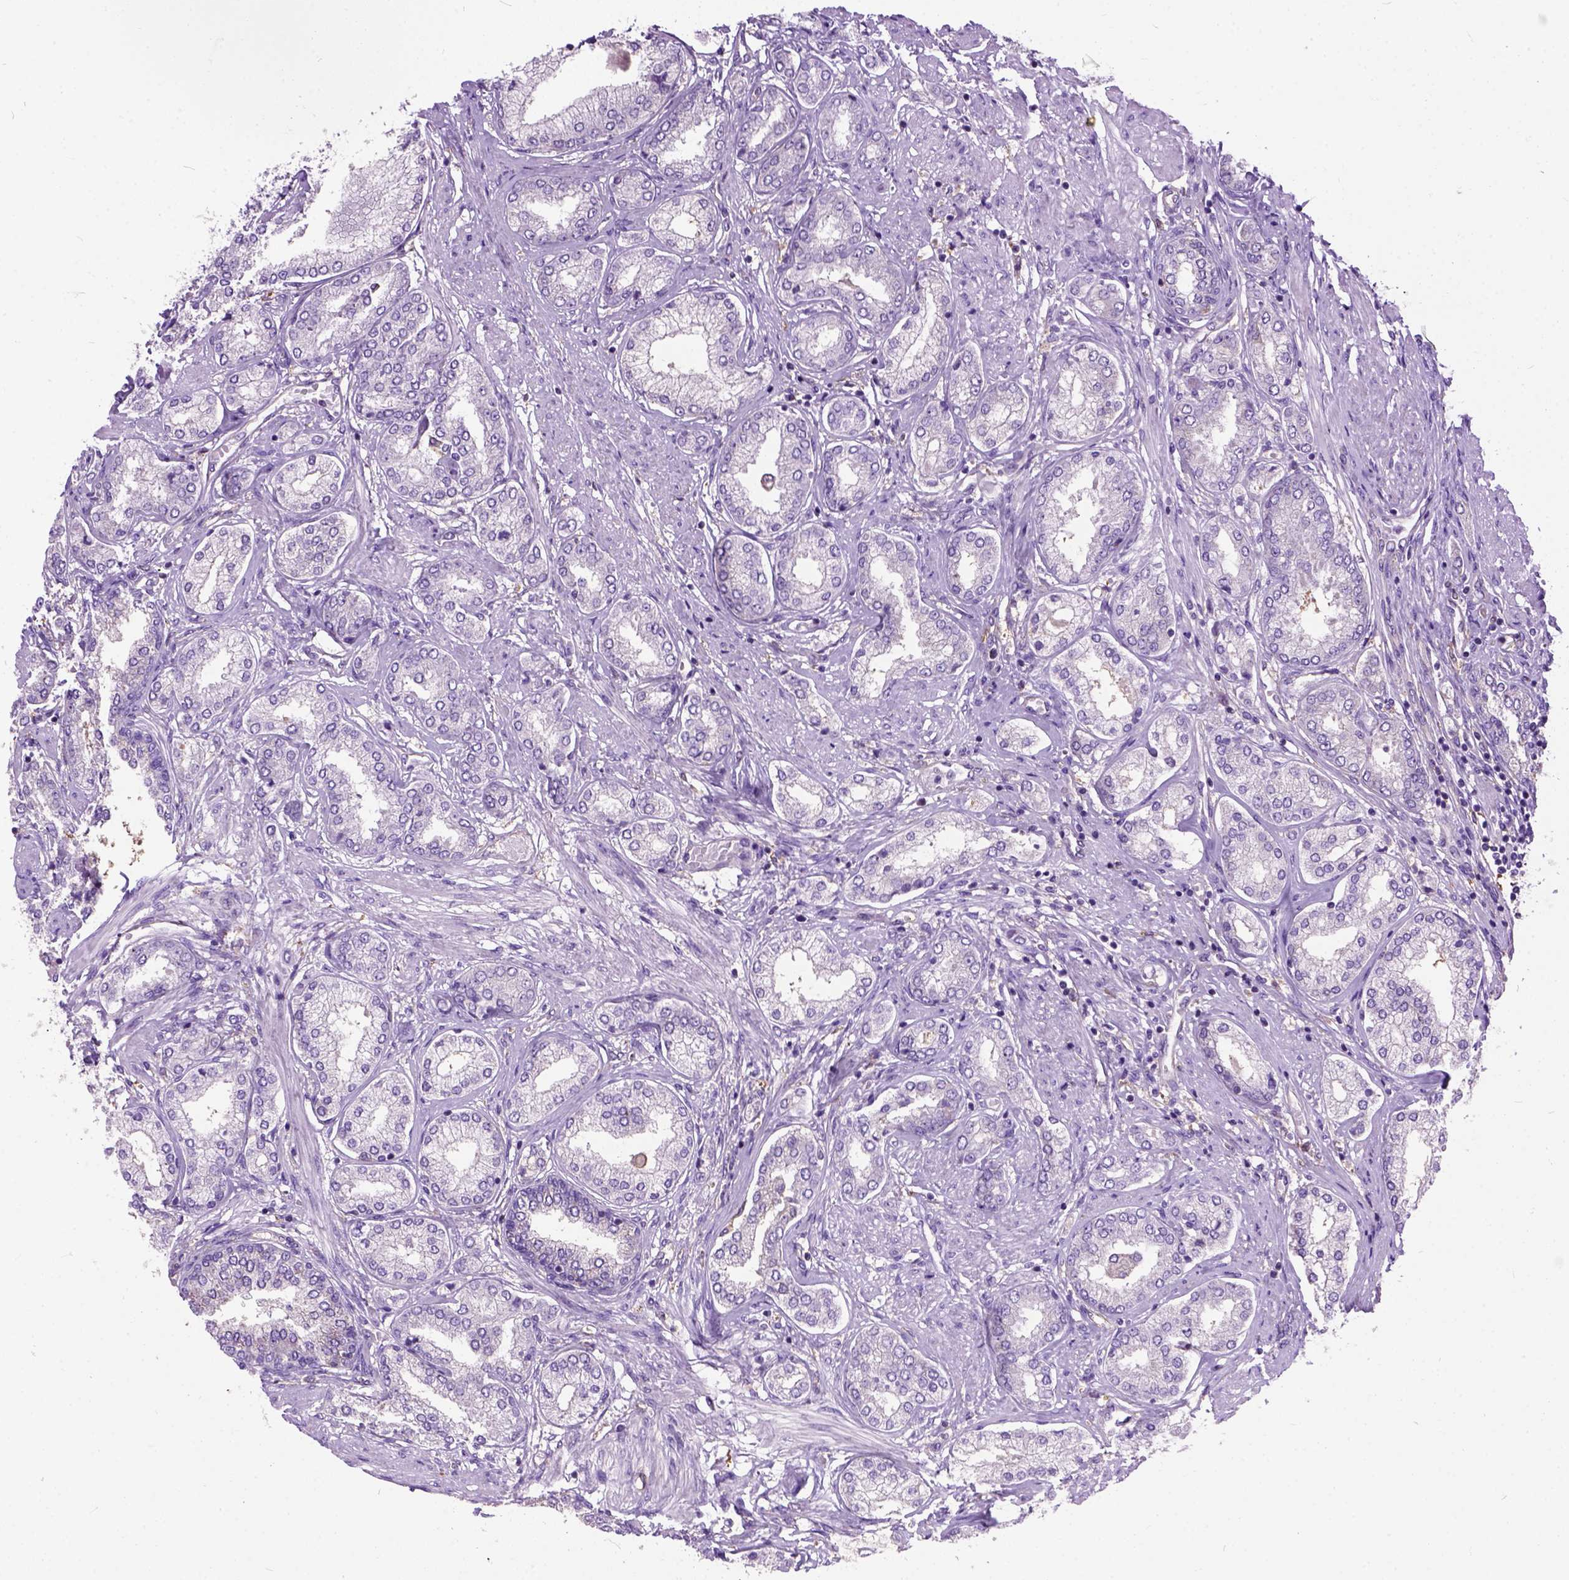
{"staining": {"intensity": "negative", "quantity": "none", "location": "none"}, "tissue": "prostate cancer", "cell_type": "Tumor cells", "image_type": "cancer", "snomed": [{"axis": "morphology", "description": "Adenocarcinoma, NOS"}, {"axis": "topography", "description": "Prostate"}], "caption": "Tumor cells show no significant positivity in prostate cancer (adenocarcinoma).", "gene": "SEMA4F", "patient": {"sex": "male", "age": 63}}